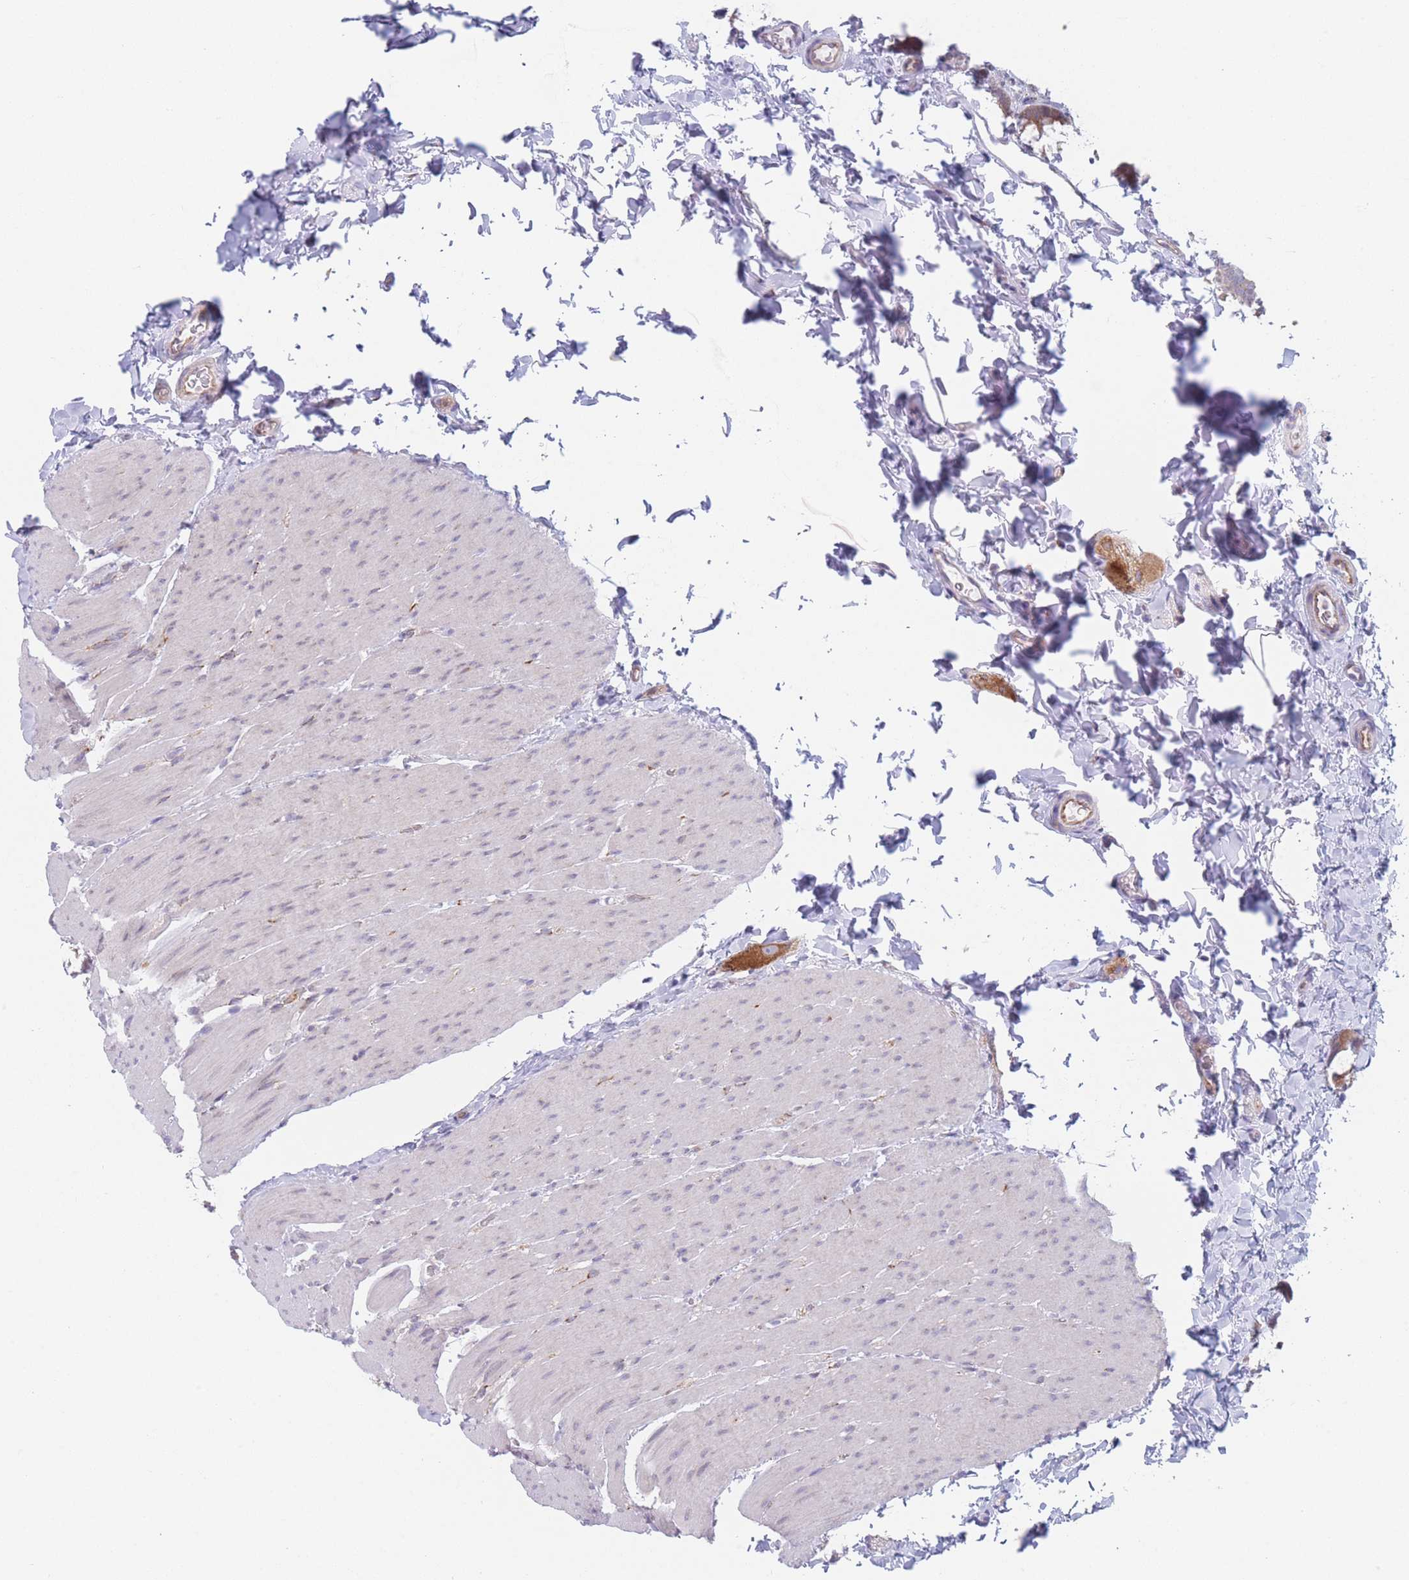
{"staining": {"intensity": "moderate", "quantity": ">75%", "location": "cytoplasmic/membranous"}, "tissue": "colon", "cell_type": "Endothelial cells", "image_type": "normal", "snomed": [{"axis": "morphology", "description": "Normal tissue, NOS"}, {"axis": "topography", "description": "Colon"}], "caption": "Normal colon reveals moderate cytoplasmic/membranous expression in about >75% of endothelial cells.", "gene": "AK9", "patient": {"sex": "male", "age": 46}}